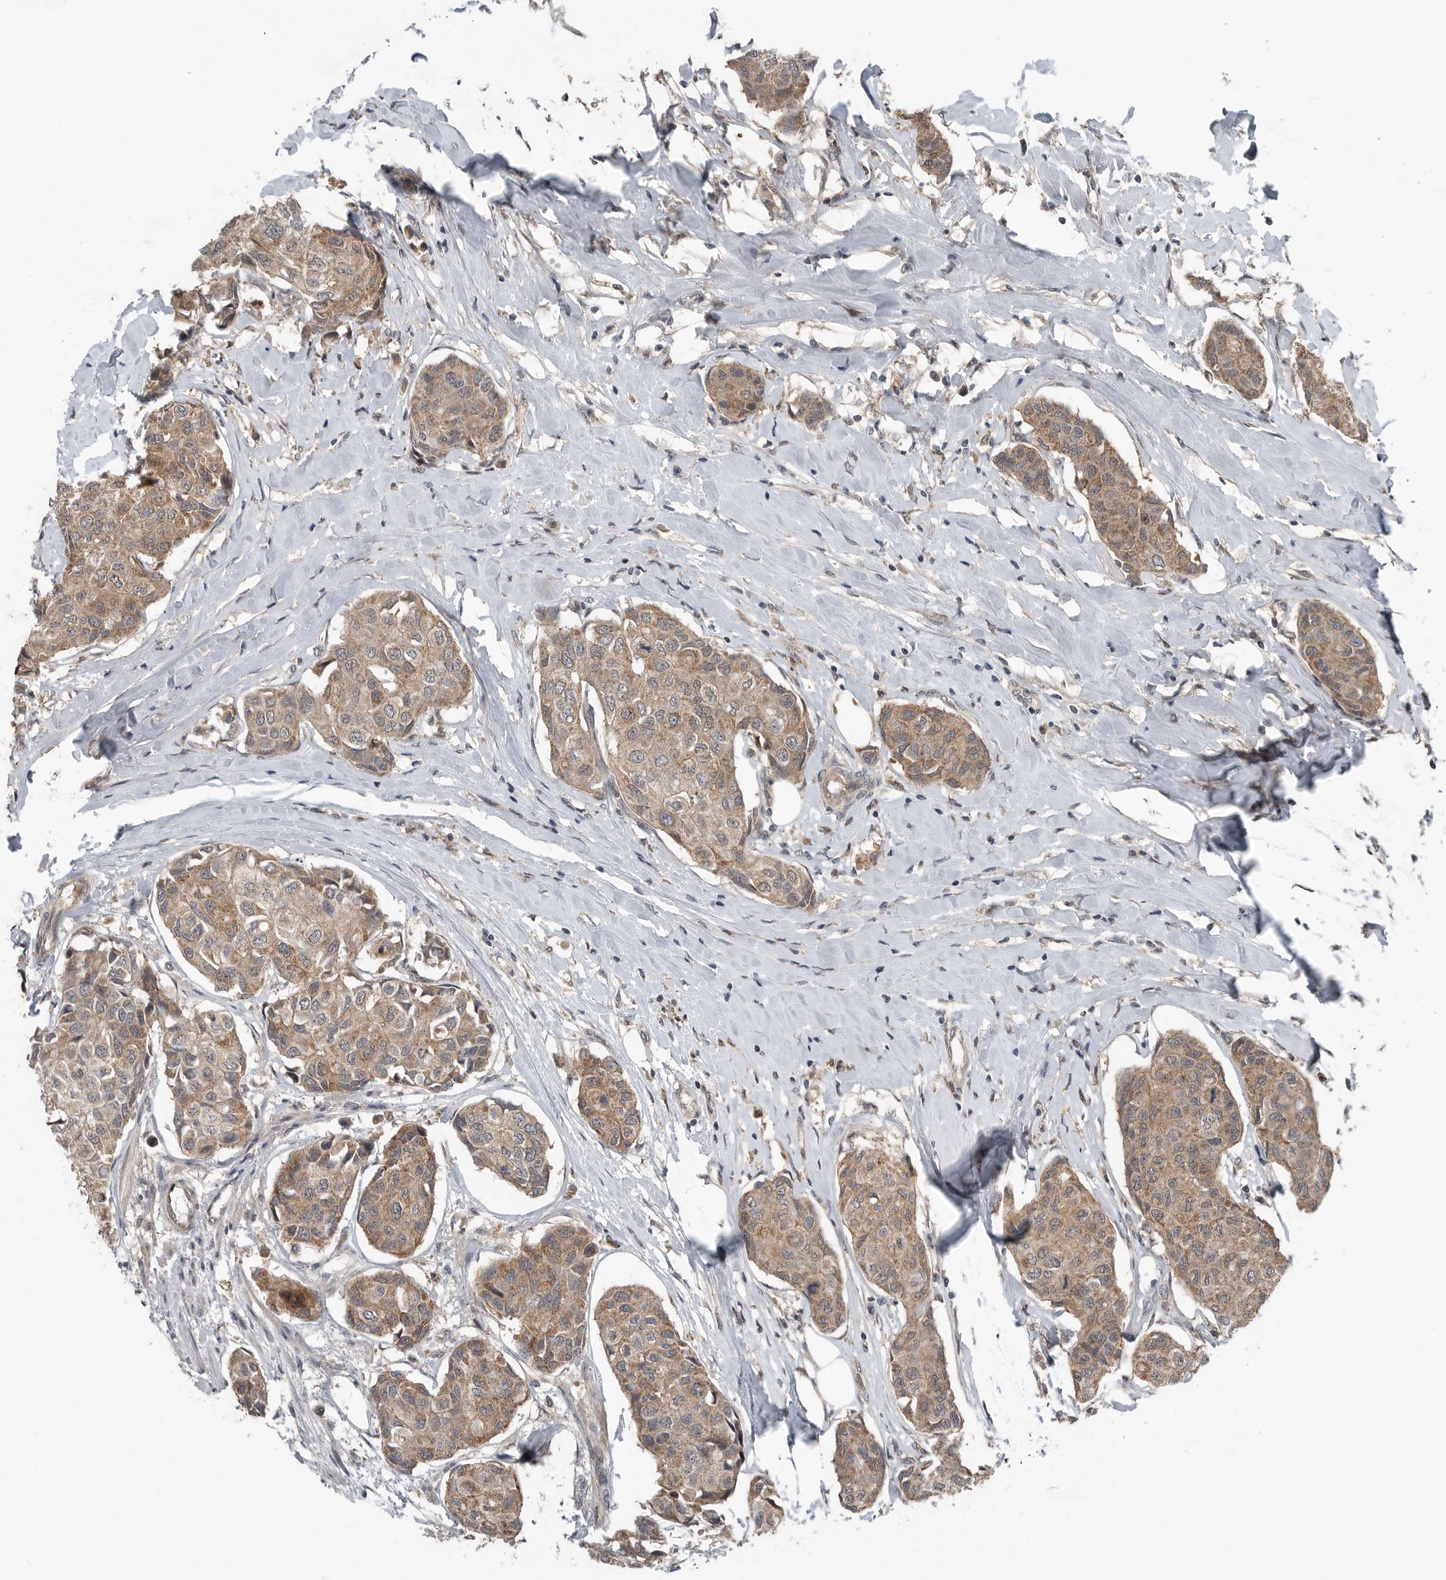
{"staining": {"intensity": "moderate", "quantity": ">75%", "location": "cytoplasmic/membranous"}, "tissue": "breast cancer", "cell_type": "Tumor cells", "image_type": "cancer", "snomed": [{"axis": "morphology", "description": "Duct carcinoma"}, {"axis": "topography", "description": "Breast"}], "caption": "A medium amount of moderate cytoplasmic/membranous staining is seen in about >75% of tumor cells in invasive ductal carcinoma (breast) tissue.", "gene": "SCP2", "patient": {"sex": "female", "age": 80}}